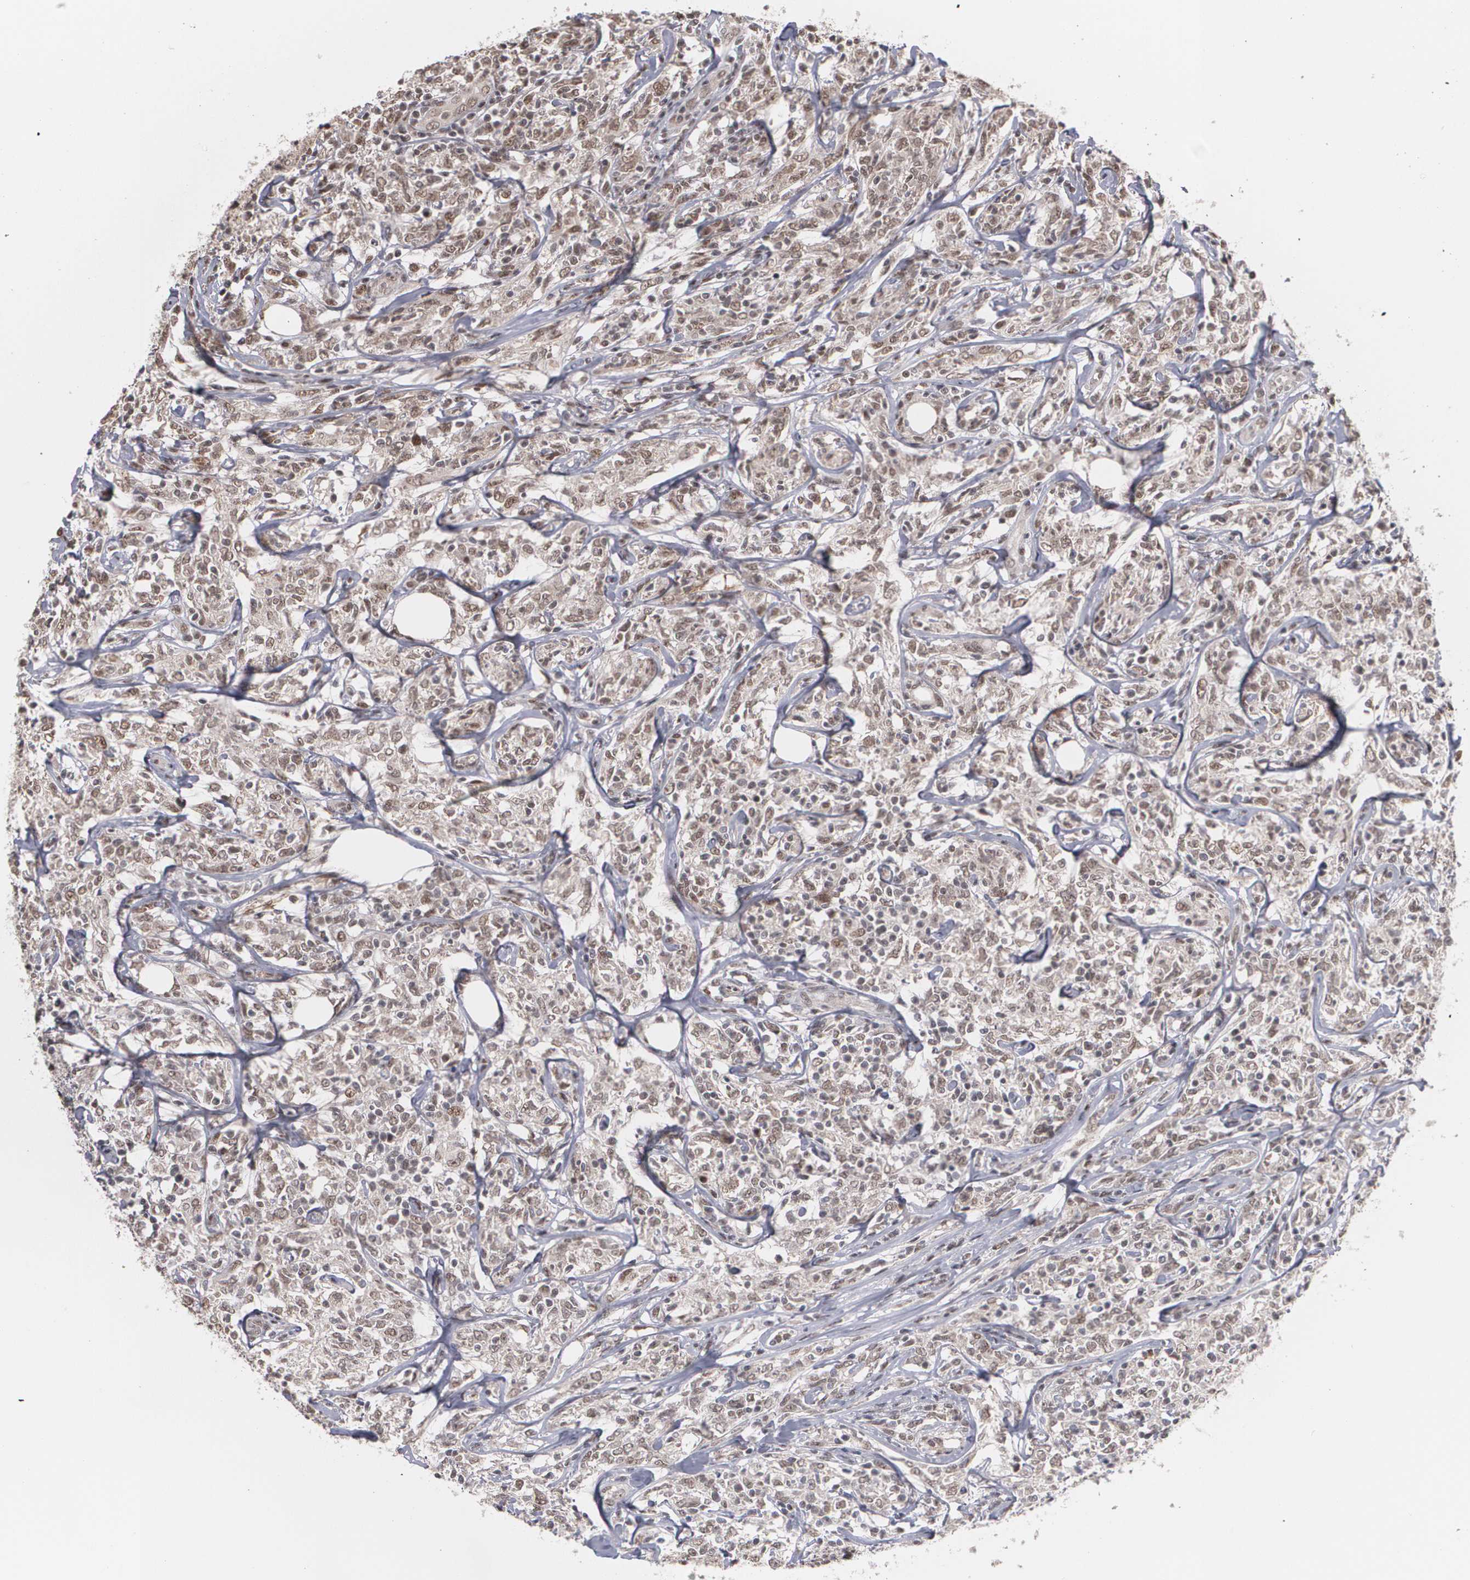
{"staining": {"intensity": "weak", "quantity": ">75%", "location": "nuclear"}, "tissue": "lymphoma", "cell_type": "Tumor cells", "image_type": "cancer", "snomed": [{"axis": "morphology", "description": "Malignant lymphoma, non-Hodgkin's type, High grade"}, {"axis": "topography", "description": "Lymph node"}], "caption": "A photomicrograph of human lymphoma stained for a protein displays weak nuclear brown staining in tumor cells. The staining was performed using DAB to visualize the protein expression in brown, while the nuclei were stained in blue with hematoxylin (Magnification: 20x).", "gene": "ZNF75A", "patient": {"sex": "female", "age": 84}}